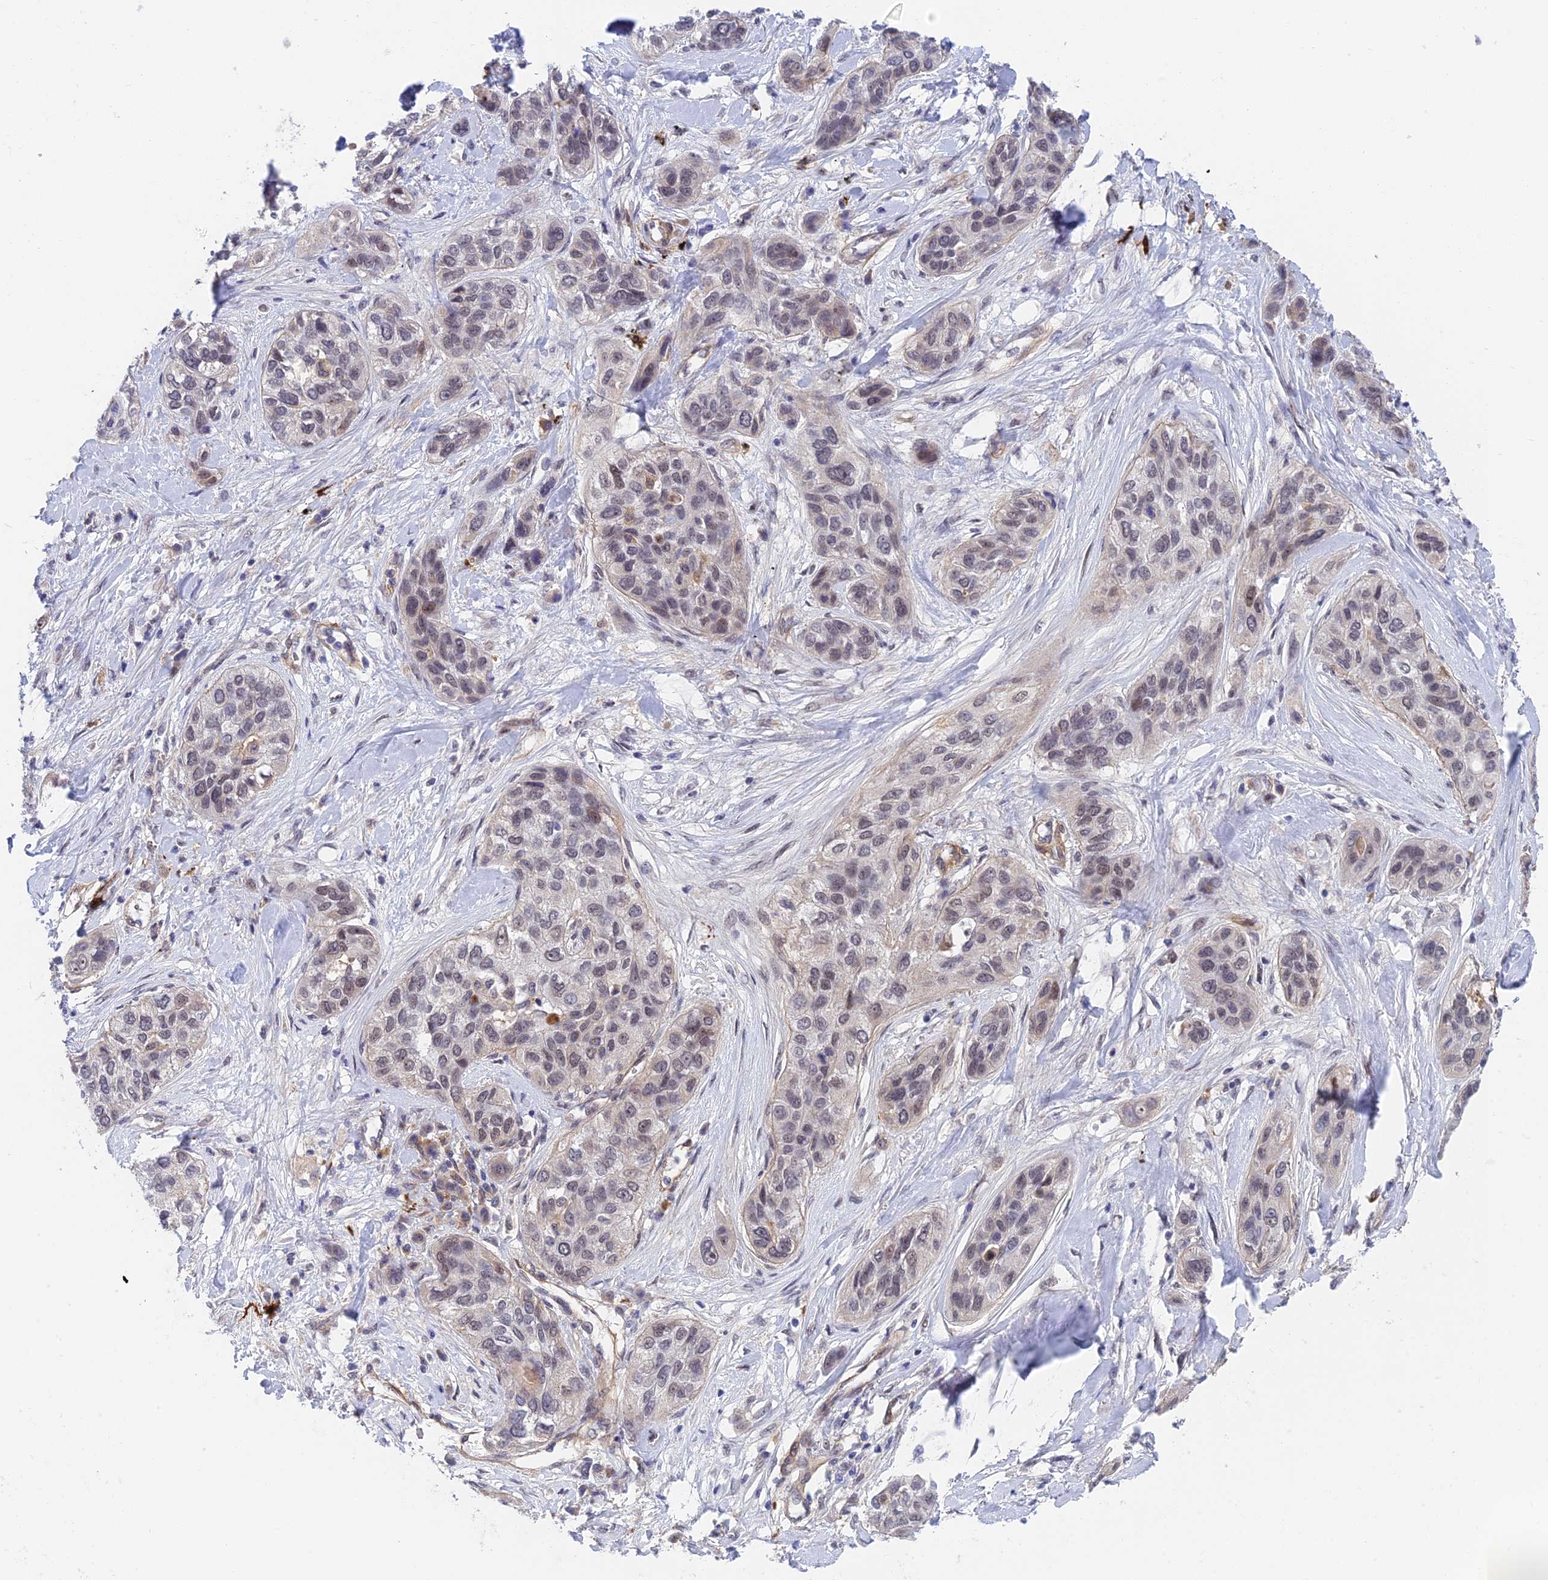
{"staining": {"intensity": "weak", "quantity": "<25%", "location": "nuclear"}, "tissue": "lung cancer", "cell_type": "Tumor cells", "image_type": "cancer", "snomed": [{"axis": "morphology", "description": "Squamous cell carcinoma, NOS"}, {"axis": "topography", "description": "Lung"}], "caption": "DAB (3,3'-diaminobenzidine) immunohistochemical staining of lung cancer (squamous cell carcinoma) demonstrates no significant staining in tumor cells.", "gene": "NSMCE1", "patient": {"sex": "female", "age": 70}}